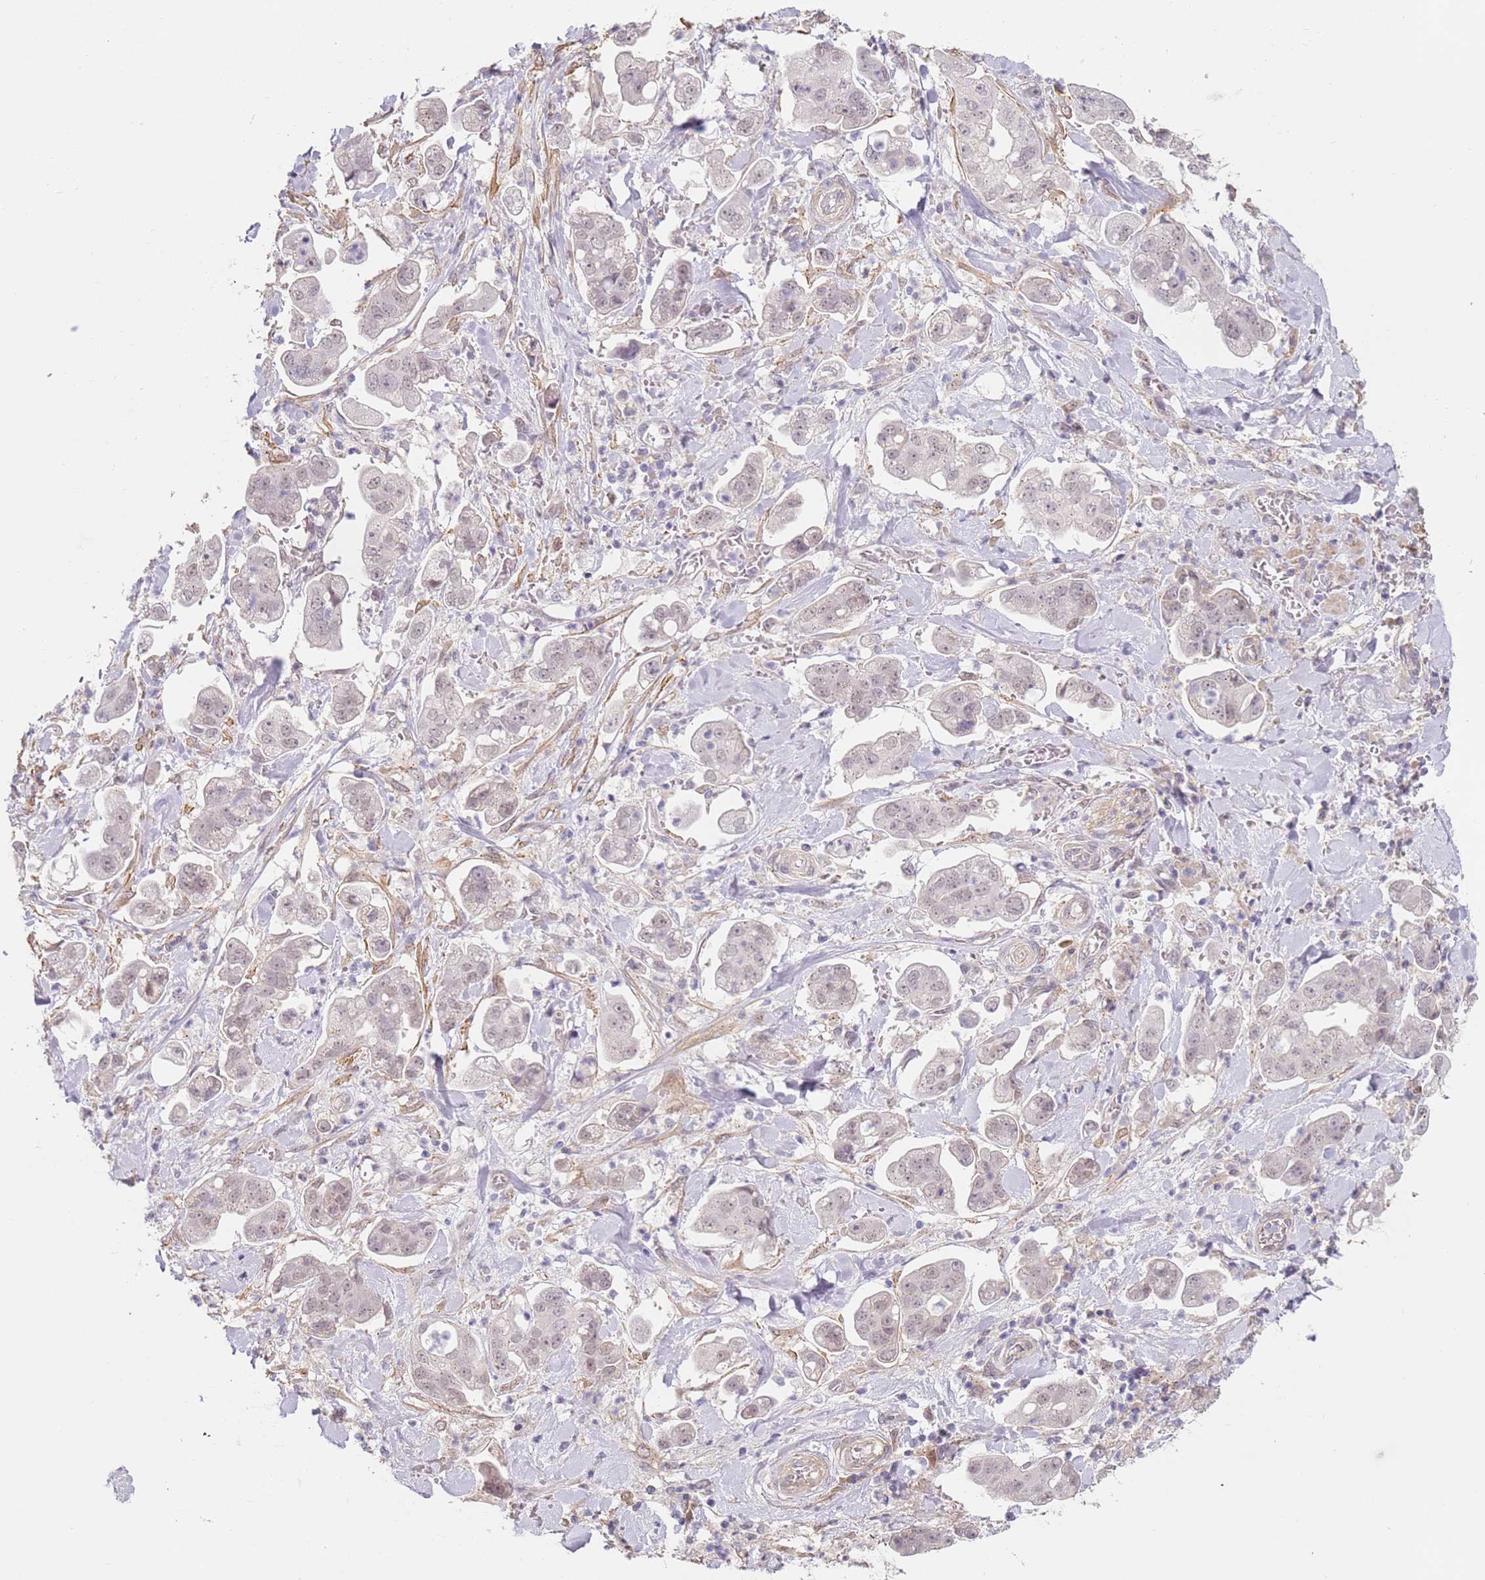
{"staining": {"intensity": "negative", "quantity": "none", "location": "none"}, "tissue": "stomach cancer", "cell_type": "Tumor cells", "image_type": "cancer", "snomed": [{"axis": "morphology", "description": "Adenocarcinoma, NOS"}, {"axis": "topography", "description": "Stomach"}], "caption": "Micrograph shows no significant protein positivity in tumor cells of adenocarcinoma (stomach).", "gene": "WDR93", "patient": {"sex": "male", "age": 62}}